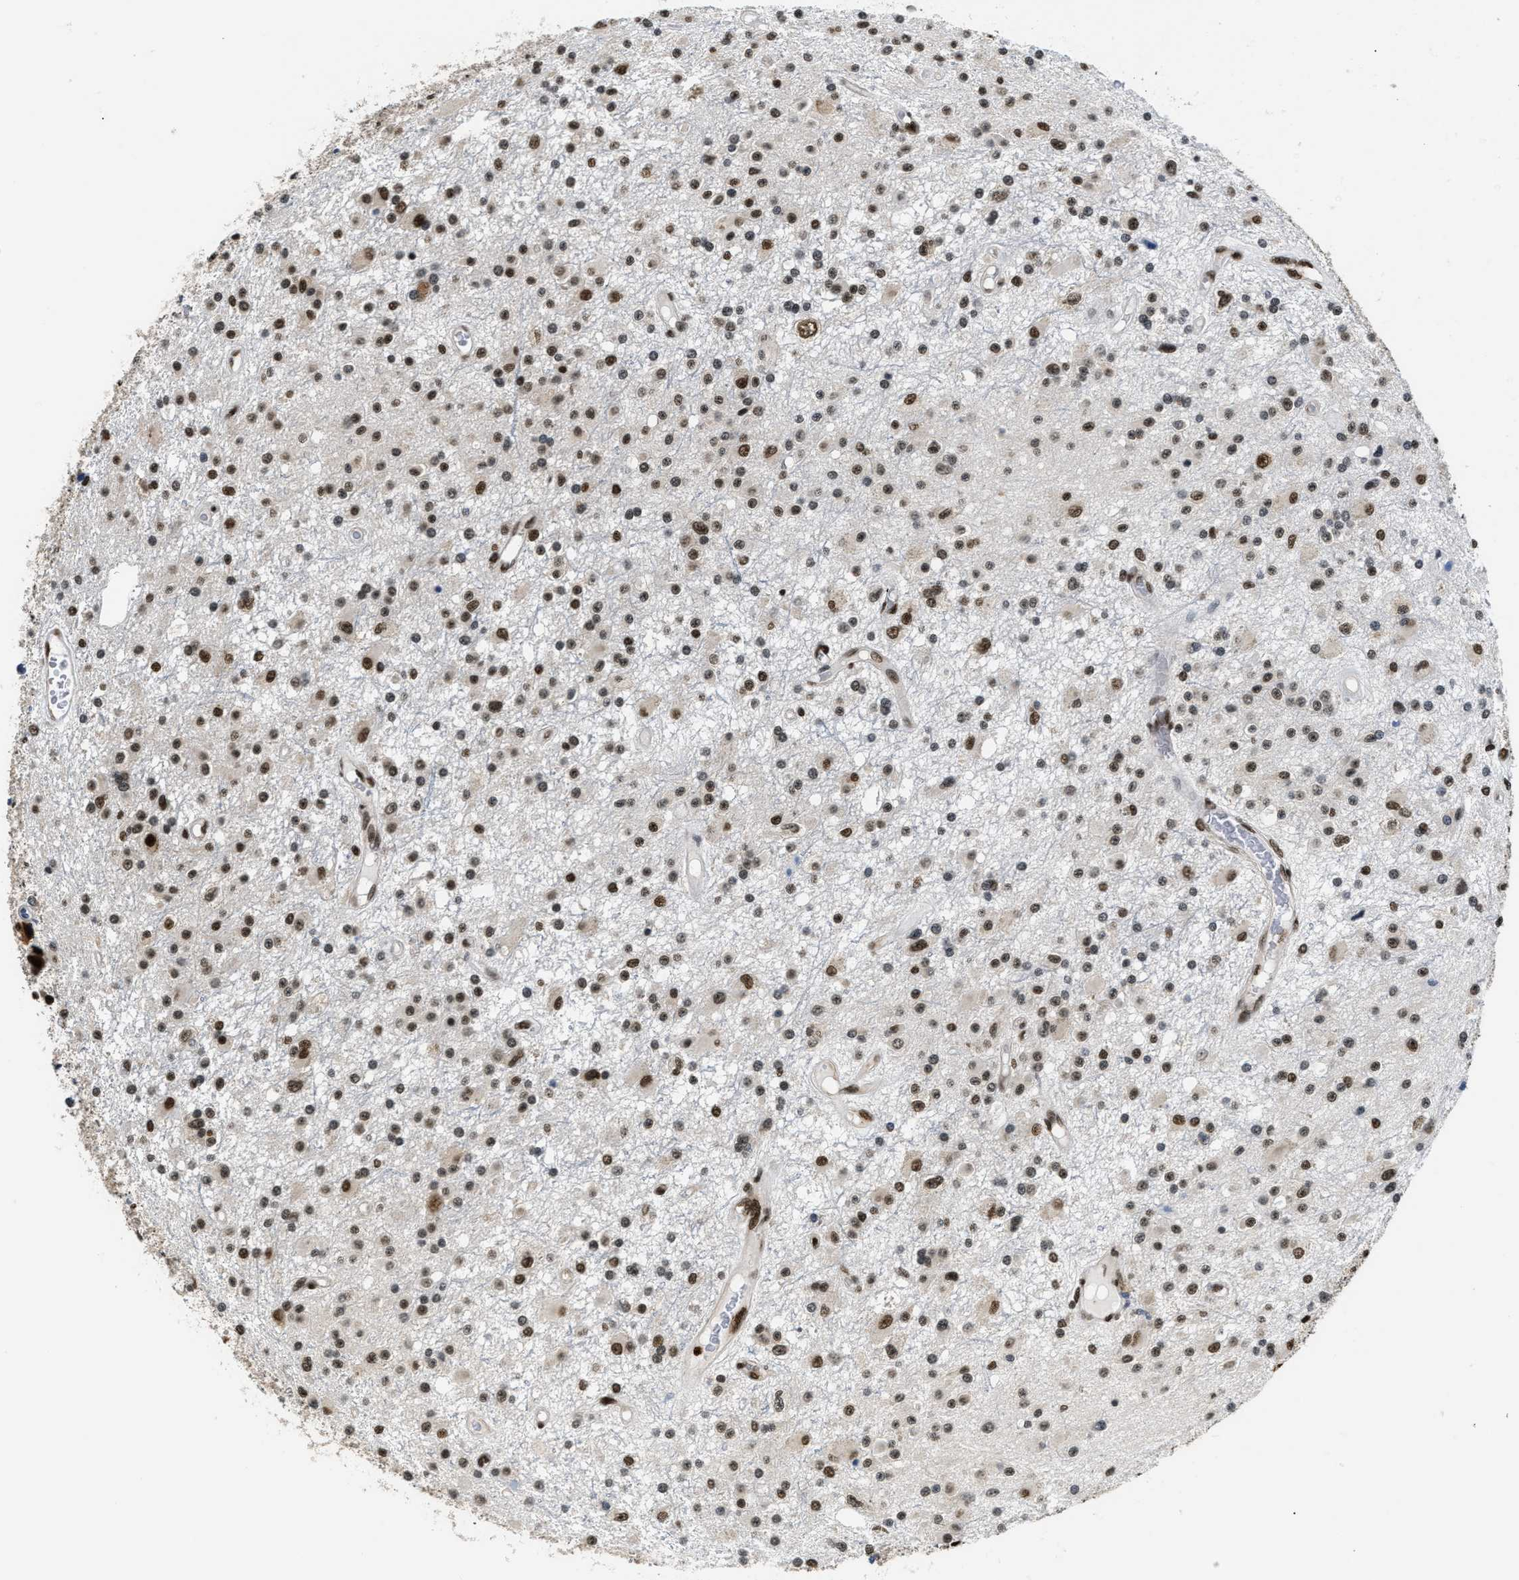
{"staining": {"intensity": "strong", "quantity": ">75%", "location": "nuclear"}, "tissue": "glioma", "cell_type": "Tumor cells", "image_type": "cancer", "snomed": [{"axis": "morphology", "description": "Glioma, malignant, Low grade"}, {"axis": "topography", "description": "Brain"}], "caption": "Tumor cells show strong nuclear expression in about >75% of cells in glioma. (IHC, brightfield microscopy, high magnification).", "gene": "CCNDBP1", "patient": {"sex": "male", "age": 58}}